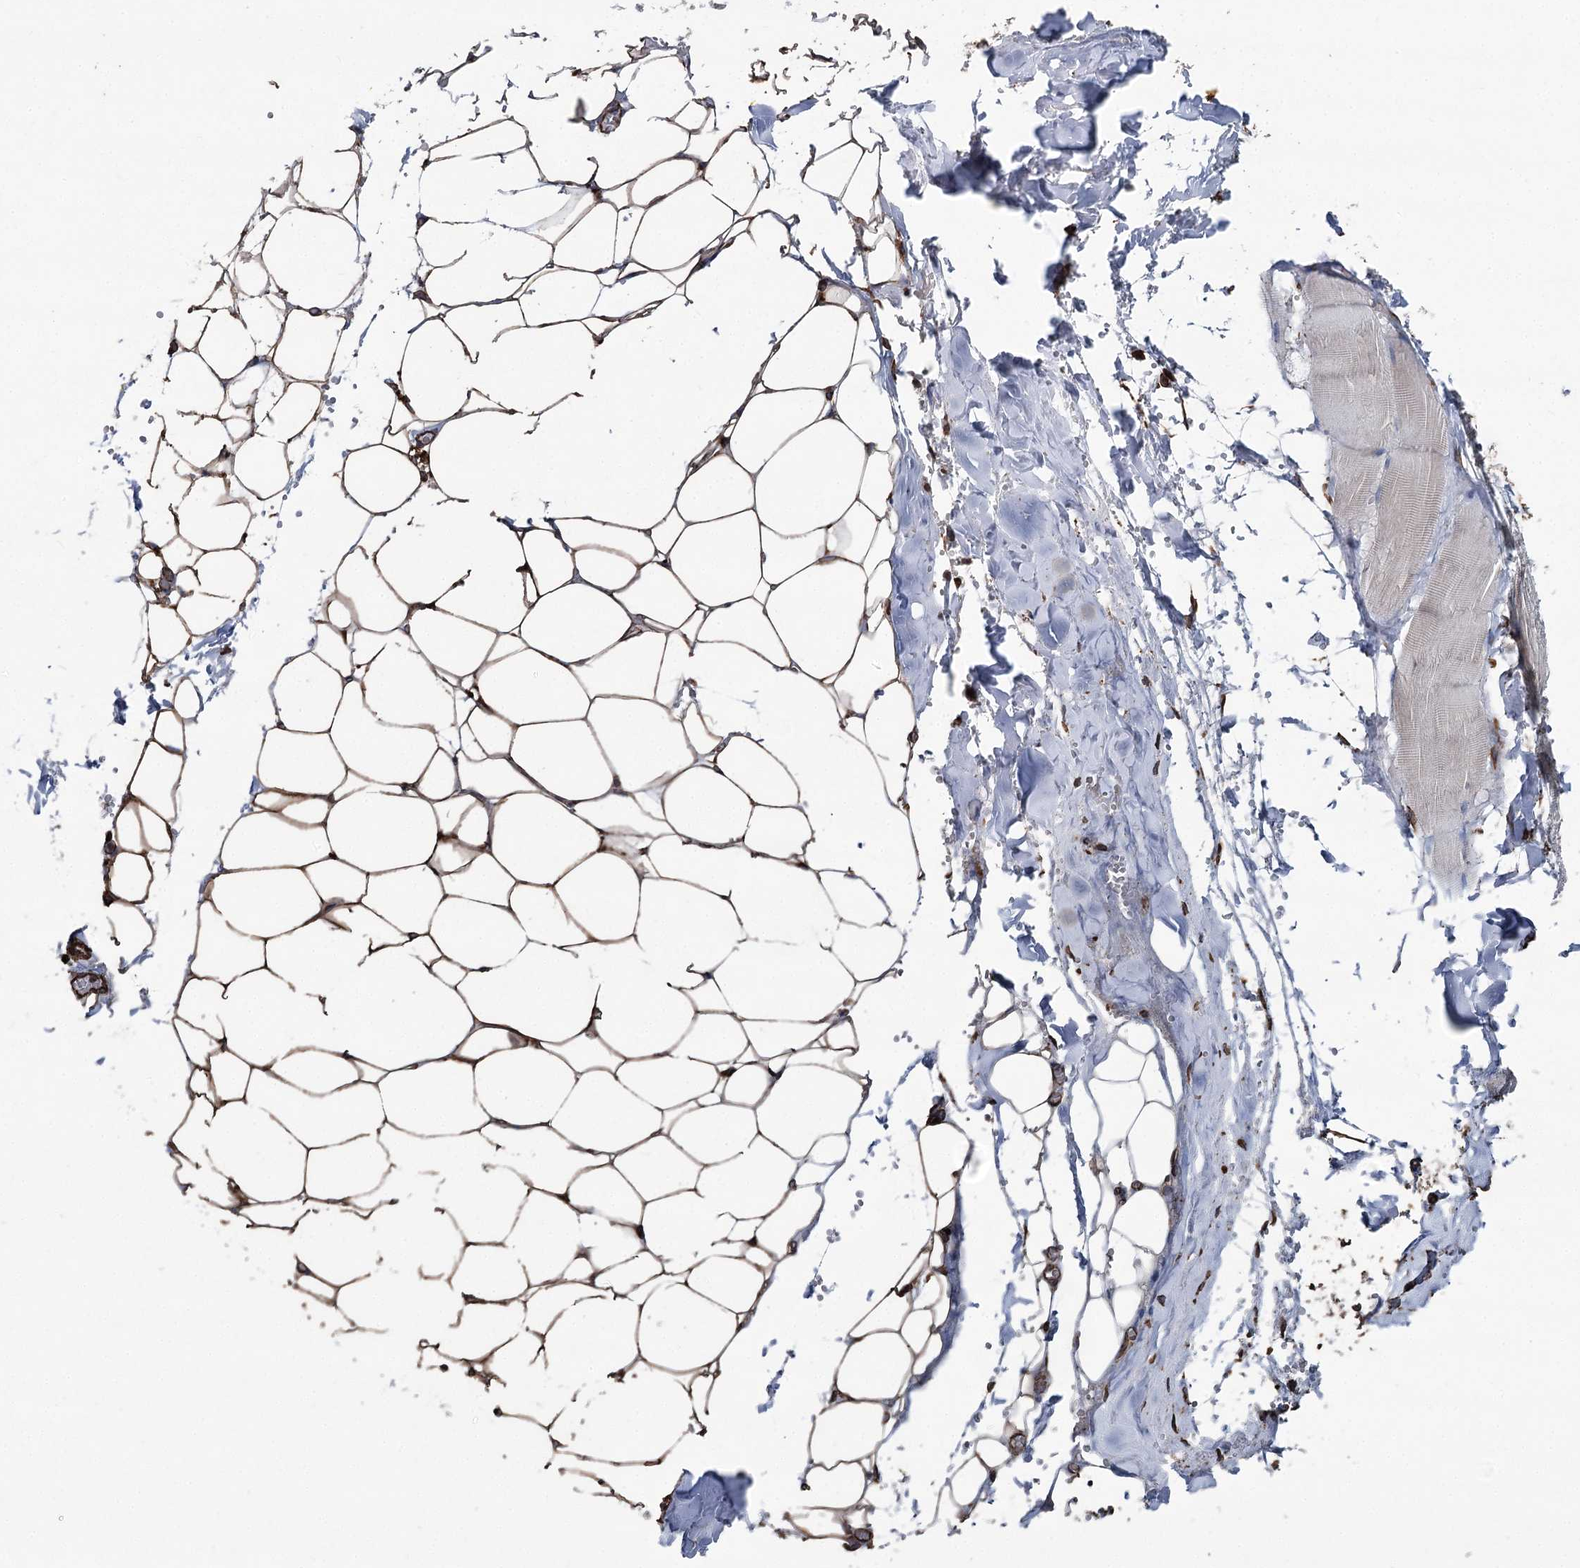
{"staining": {"intensity": "moderate", "quantity": ">75%", "location": "cytoplasmic/membranous"}, "tissue": "adipose tissue", "cell_type": "Adipocytes", "image_type": "normal", "snomed": [{"axis": "morphology", "description": "Normal tissue, NOS"}, {"axis": "topography", "description": "Skeletal muscle"}, {"axis": "topography", "description": "Peripheral nerve tissue"}], "caption": "Moderate cytoplasmic/membranous positivity is seen in about >75% of adipocytes in normal adipose tissue. (IHC, brightfield microscopy, high magnification).", "gene": "CLEC4M", "patient": {"sex": "female", "age": 55}}